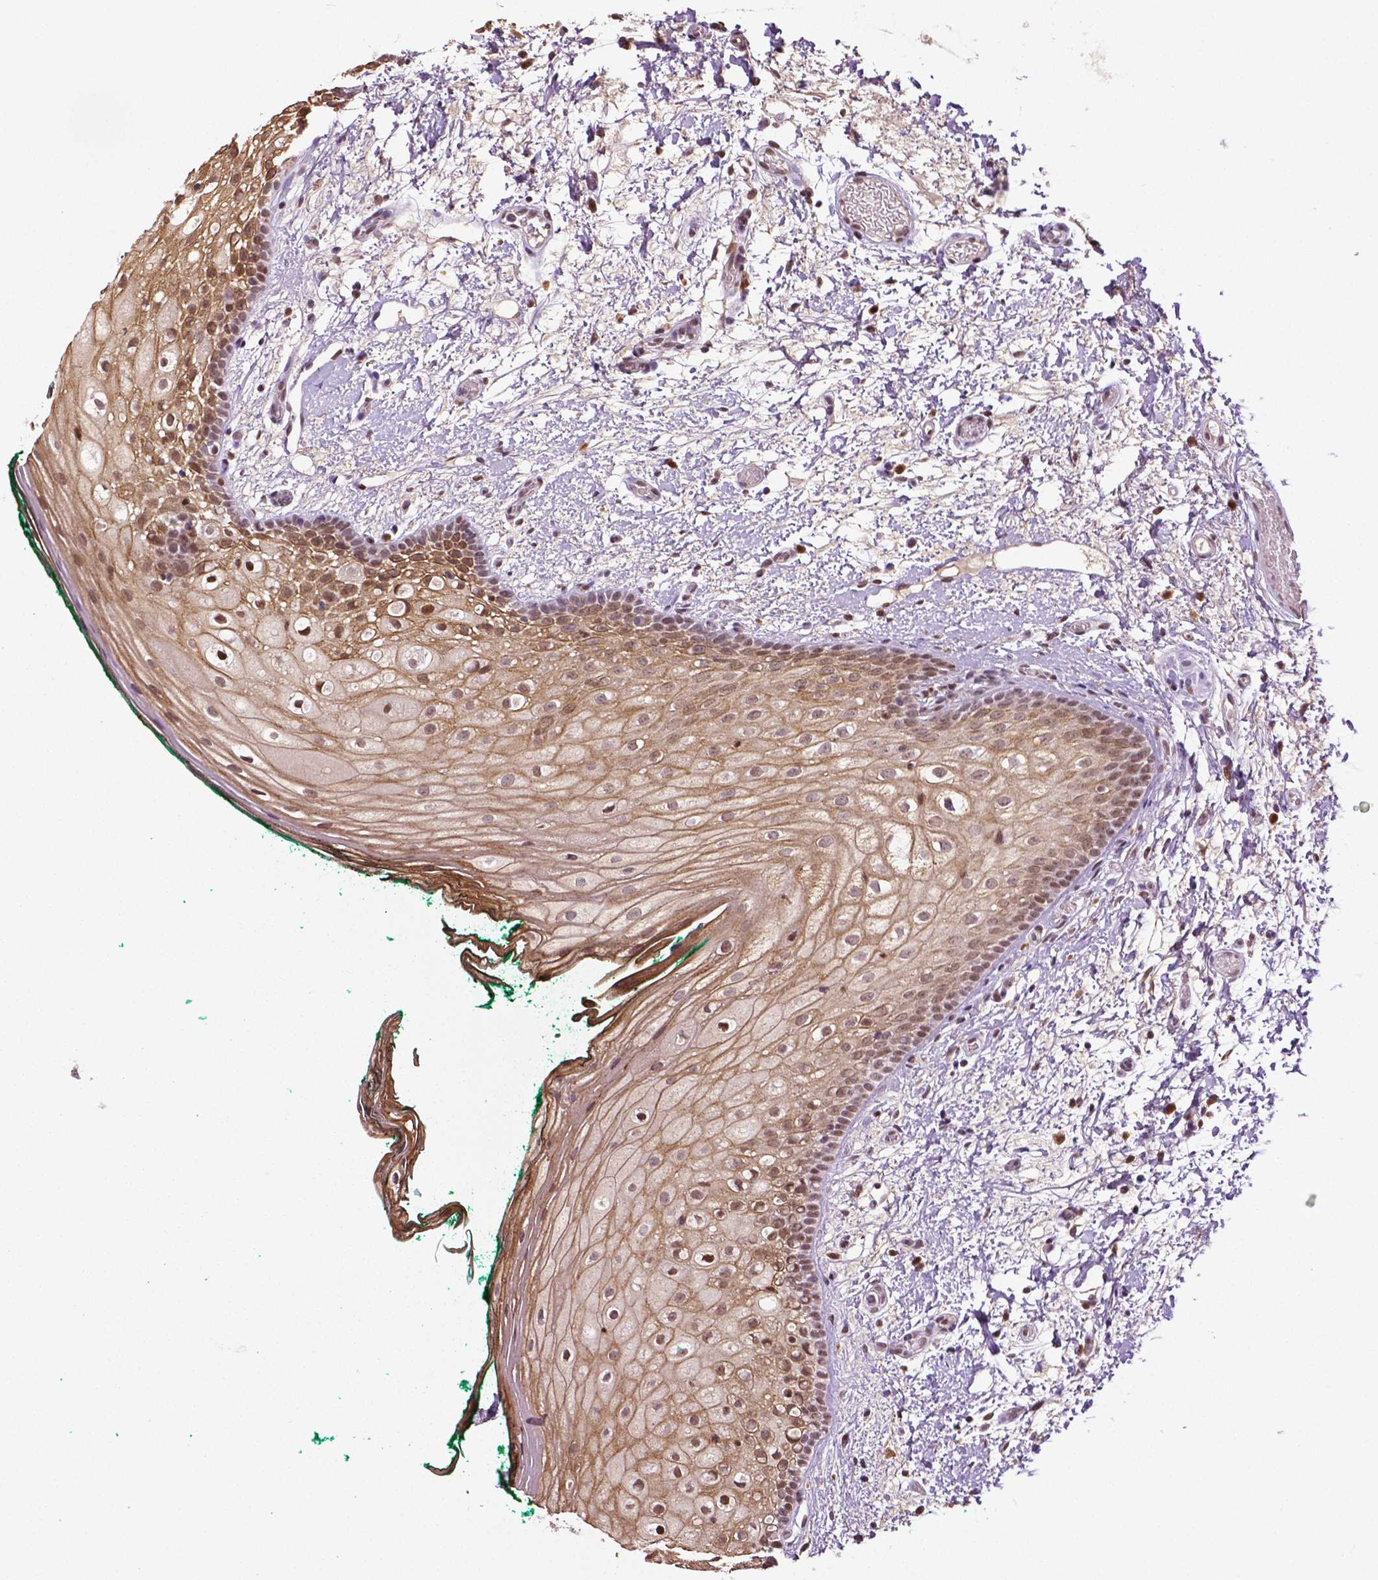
{"staining": {"intensity": "moderate", "quantity": "25%-75%", "location": "cytoplasmic/membranous,nuclear"}, "tissue": "oral mucosa", "cell_type": "Squamous epithelial cells", "image_type": "normal", "snomed": [{"axis": "morphology", "description": "Normal tissue, NOS"}, {"axis": "topography", "description": "Oral tissue"}], "caption": "Immunohistochemistry (IHC) (DAB (3,3'-diaminobenzidine)) staining of unremarkable human oral mucosa shows moderate cytoplasmic/membranous,nuclear protein positivity in about 25%-75% of squamous epithelial cells. (DAB IHC with brightfield microscopy, high magnification).", "gene": "DLX5", "patient": {"sex": "female", "age": 83}}